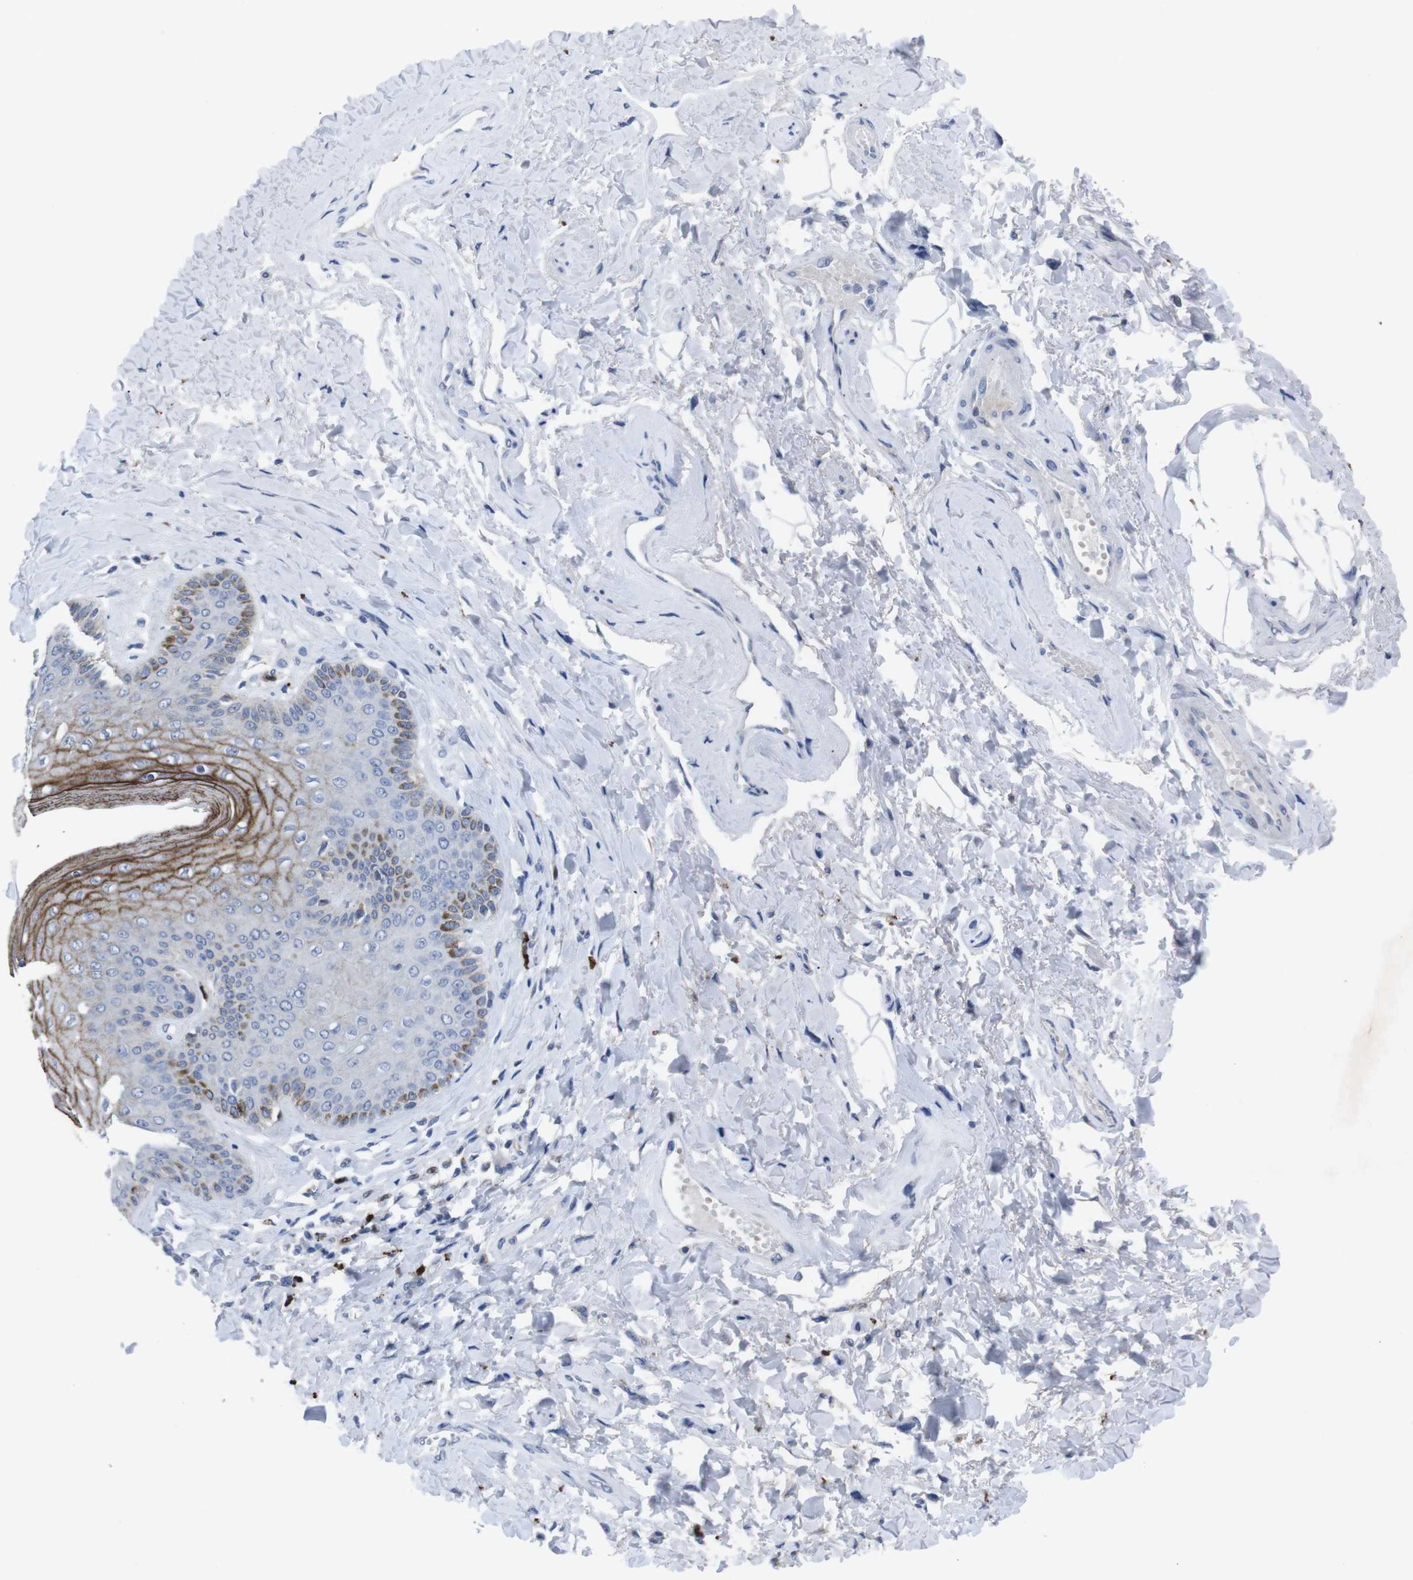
{"staining": {"intensity": "moderate", "quantity": "25%-75%", "location": "cytoplasmic/membranous"}, "tissue": "skin", "cell_type": "Epidermal cells", "image_type": "normal", "snomed": [{"axis": "morphology", "description": "Normal tissue, NOS"}, {"axis": "topography", "description": "Anal"}], "caption": "The immunohistochemical stain labels moderate cytoplasmic/membranous positivity in epidermal cells of benign skin.", "gene": "IRF4", "patient": {"sex": "male", "age": 69}}